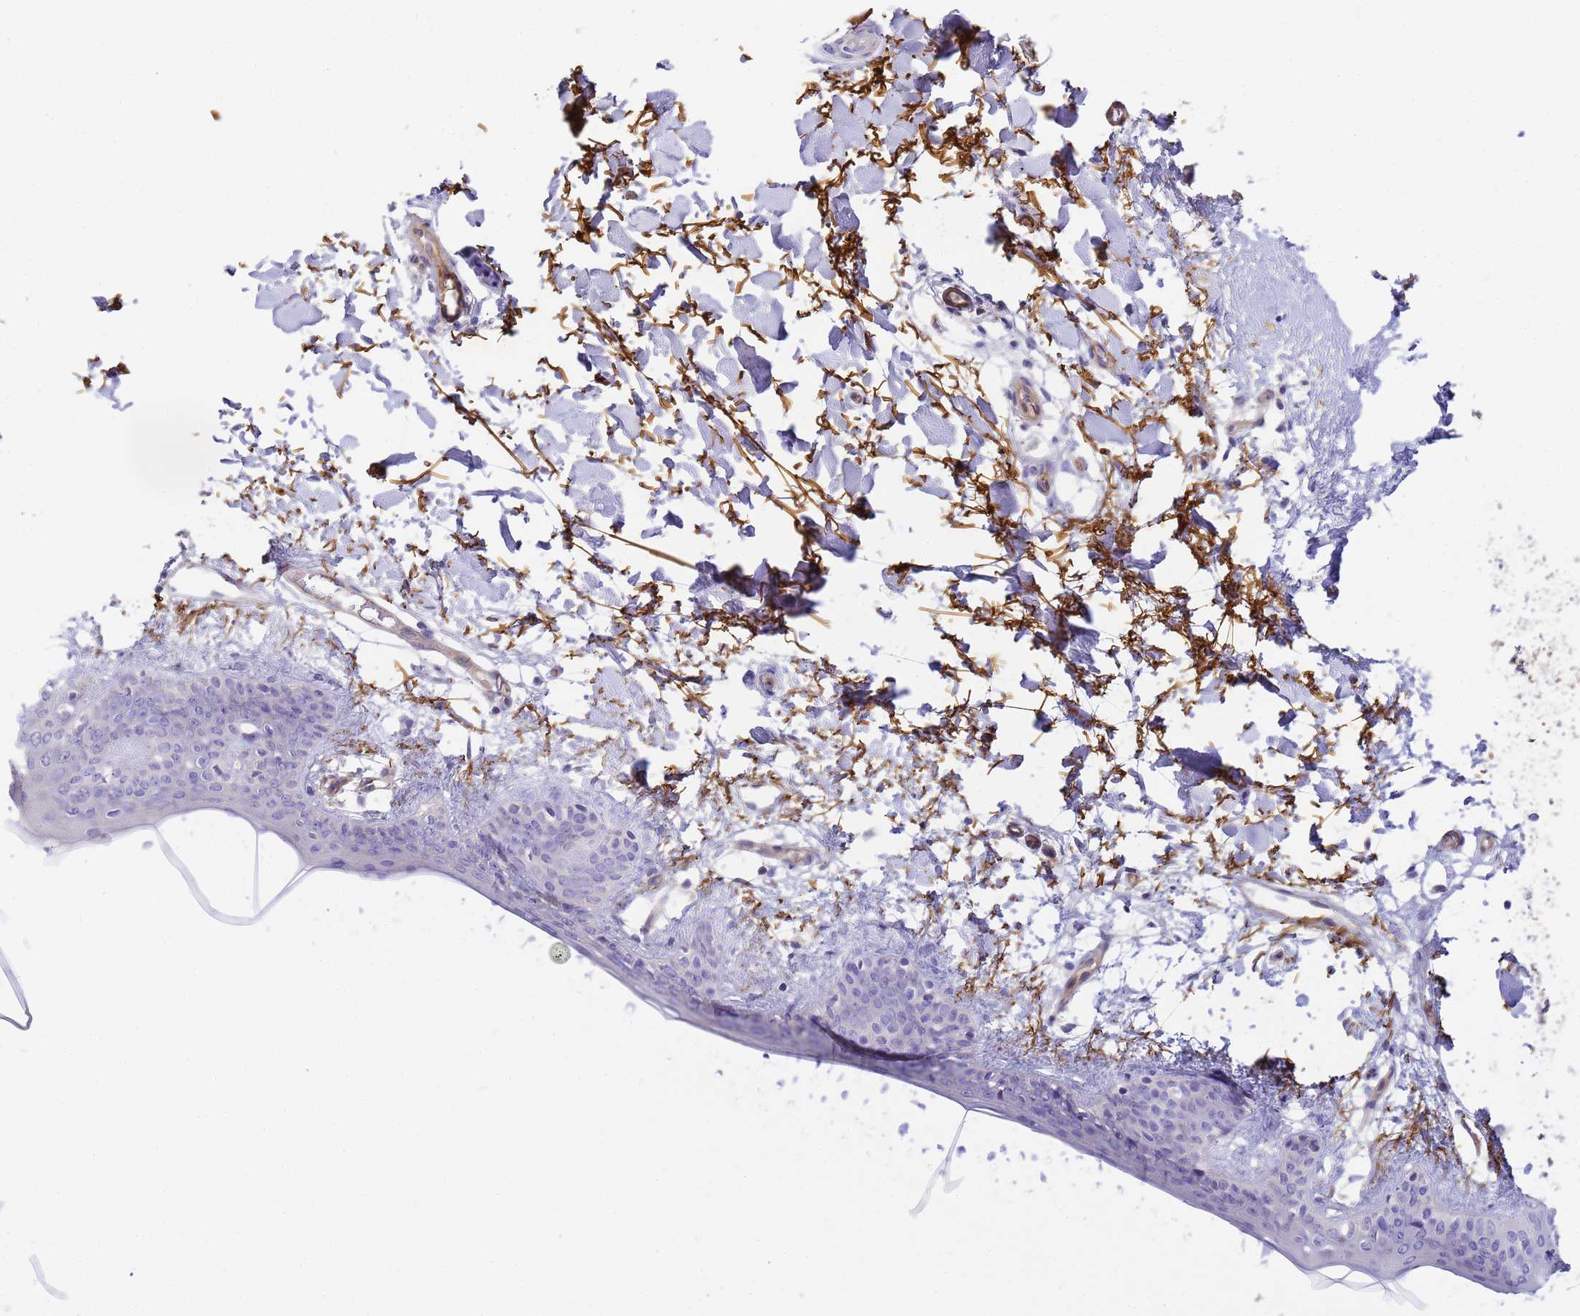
{"staining": {"intensity": "negative", "quantity": "none", "location": "none"}, "tissue": "skin", "cell_type": "Fibroblasts", "image_type": "normal", "snomed": [{"axis": "morphology", "description": "Normal tissue, NOS"}, {"axis": "topography", "description": "Skin"}], "caption": "High magnification brightfield microscopy of normal skin stained with DAB (3,3'-diaminobenzidine) (brown) and counterstained with hematoxylin (blue): fibroblasts show no significant staining.", "gene": "MYL10", "patient": {"sex": "female", "age": 34}}